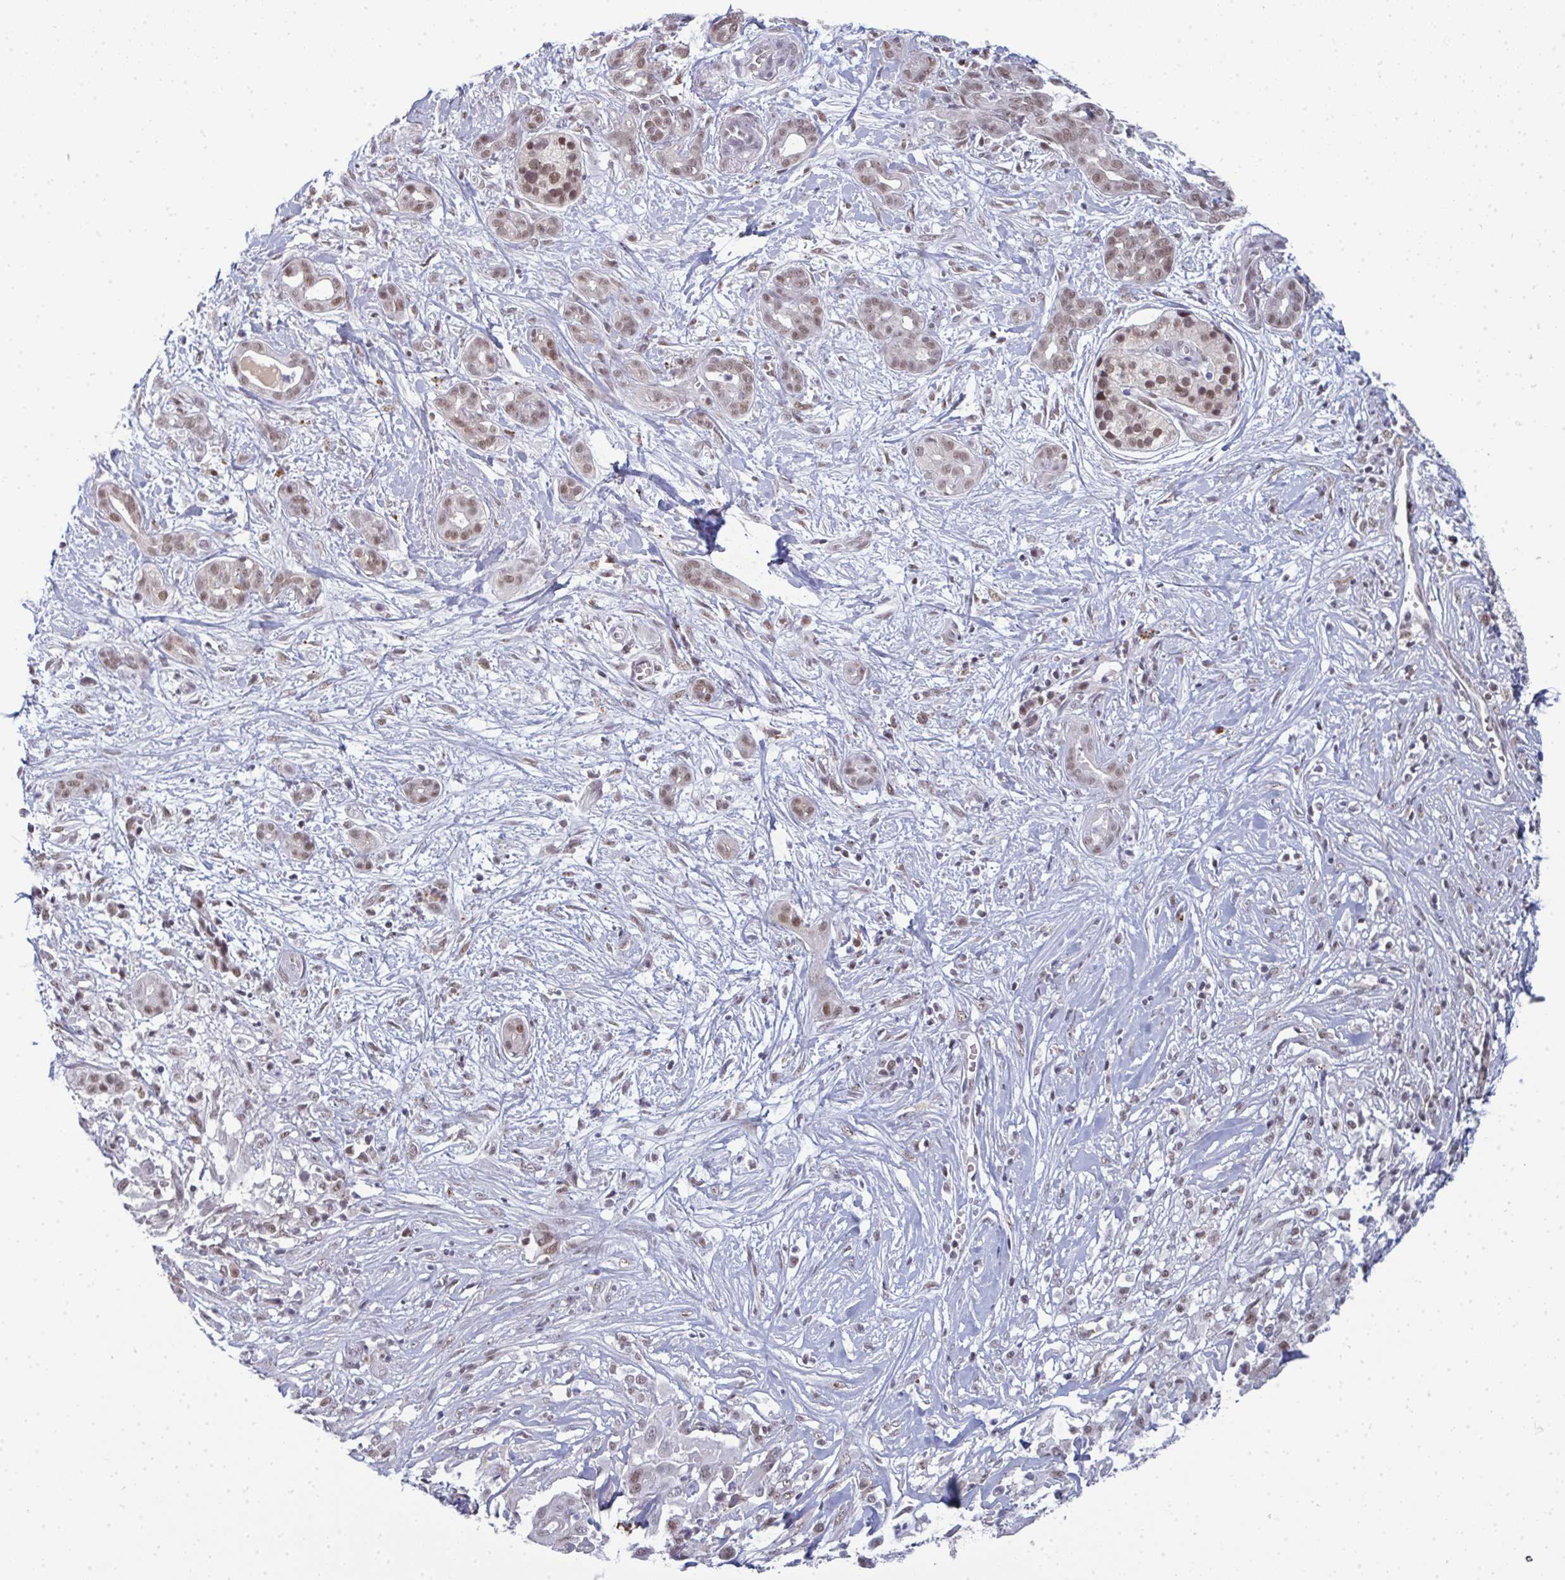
{"staining": {"intensity": "moderate", "quantity": ">75%", "location": "nuclear"}, "tissue": "pancreatic cancer", "cell_type": "Tumor cells", "image_type": "cancer", "snomed": [{"axis": "morphology", "description": "Adenocarcinoma, NOS"}, {"axis": "topography", "description": "Pancreas"}], "caption": "This histopathology image exhibits immunohistochemistry (IHC) staining of human pancreatic cancer, with medium moderate nuclear staining in about >75% of tumor cells.", "gene": "ATF1", "patient": {"sex": "male", "age": 61}}